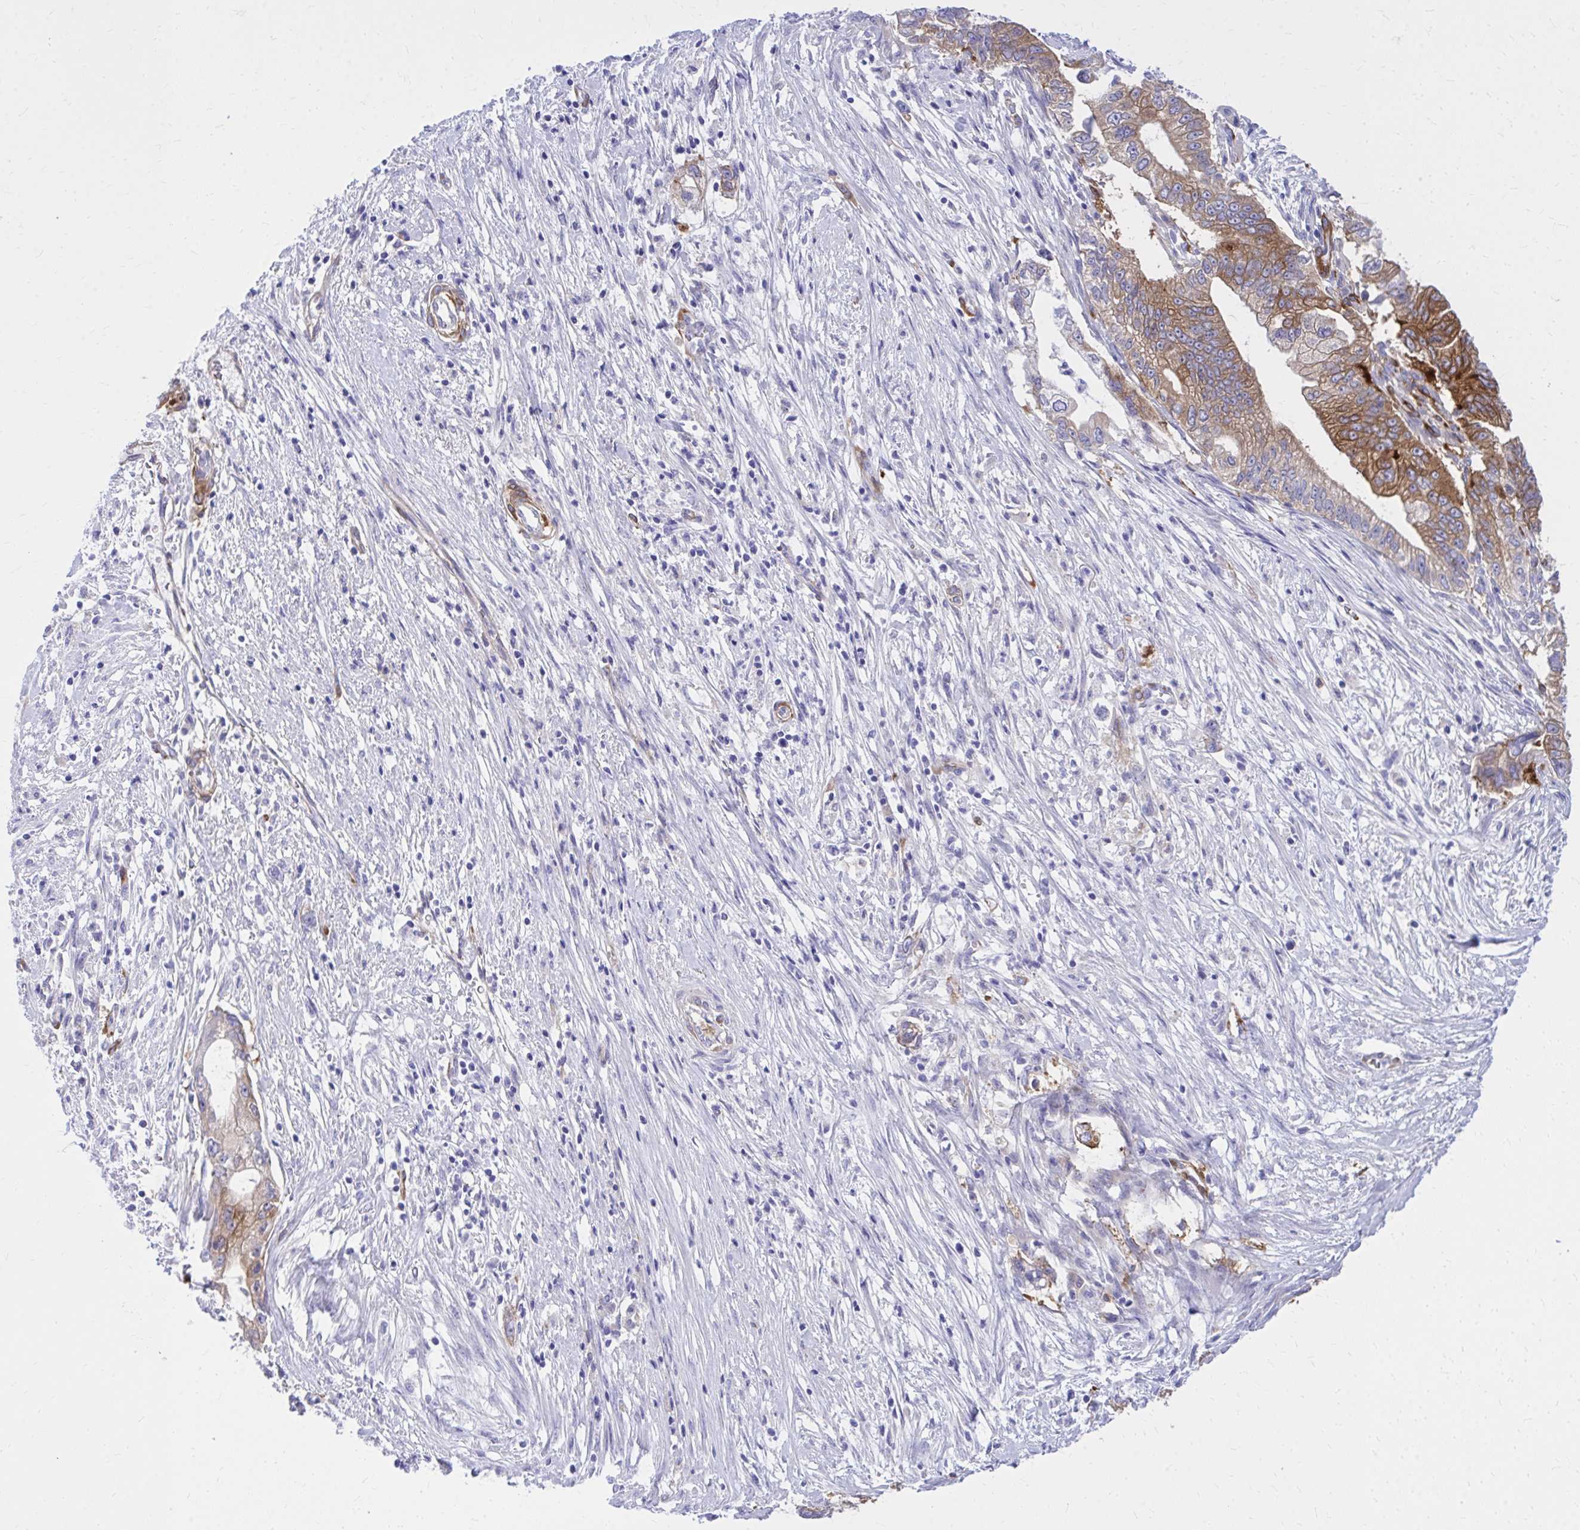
{"staining": {"intensity": "moderate", "quantity": ">75%", "location": "cytoplasmic/membranous"}, "tissue": "pancreatic cancer", "cell_type": "Tumor cells", "image_type": "cancer", "snomed": [{"axis": "morphology", "description": "Adenocarcinoma, NOS"}, {"axis": "topography", "description": "Pancreas"}], "caption": "Immunohistochemistry (IHC) photomicrograph of pancreatic cancer stained for a protein (brown), which shows medium levels of moderate cytoplasmic/membranous staining in about >75% of tumor cells.", "gene": "EPB41L1", "patient": {"sex": "male", "age": 70}}